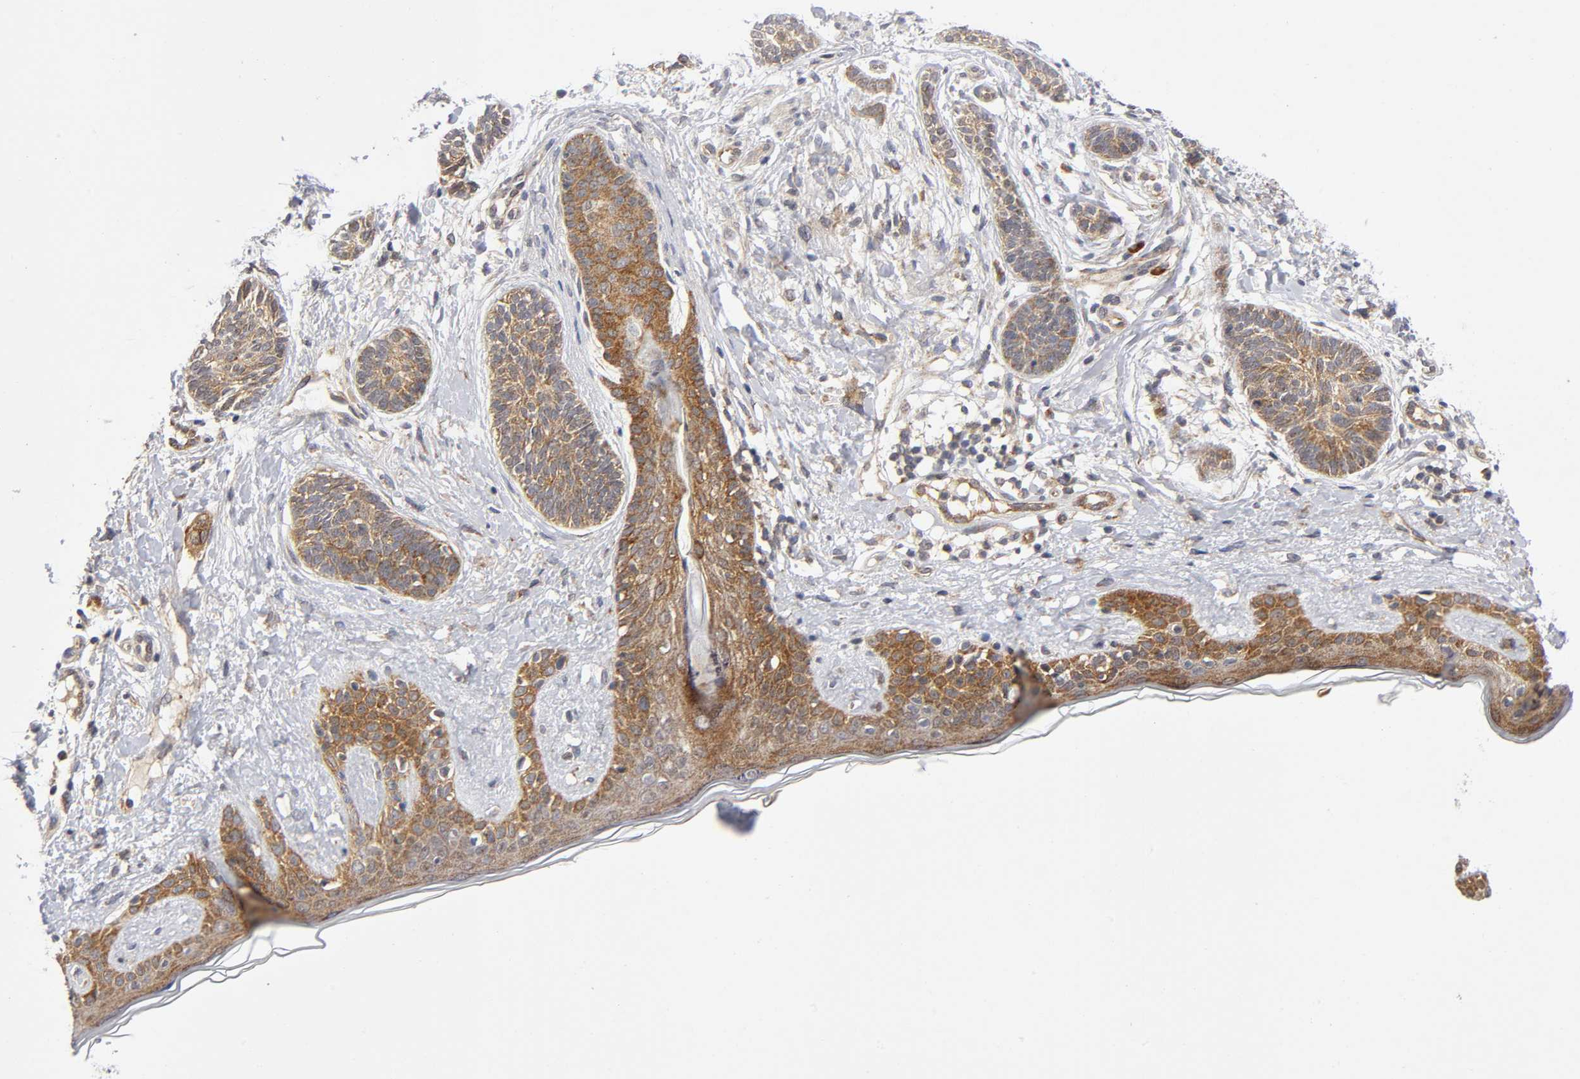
{"staining": {"intensity": "moderate", "quantity": ">75%", "location": "cytoplasmic/membranous"}, "tissue": "skin cancer", "cell_type": "Tumor cells", "image_type": "cancer", "snomed": [{"axis": "morphology", "description": "Normal tissue, NOS"}, {"axis": "morphology", "description": "Basal cell carcinoma"}, {"axis": "topography", "description": "Skin"}], "caption": "An immunohistochemistry (IHC) photomicrograph of neoplastic tissue is shown. Protein staining in brown highlights moderate cytoplasmic/membranous positivity in skin cancer within tumor cells. The protein of interest is stained brown, and the nuclei are stained in blue (DAB (3,3'-diaminobenzidine) IHC with brightfield microscopy, high magnification).", "gene": "EIF5", "patient": {"sex": "male", "age": 63}}